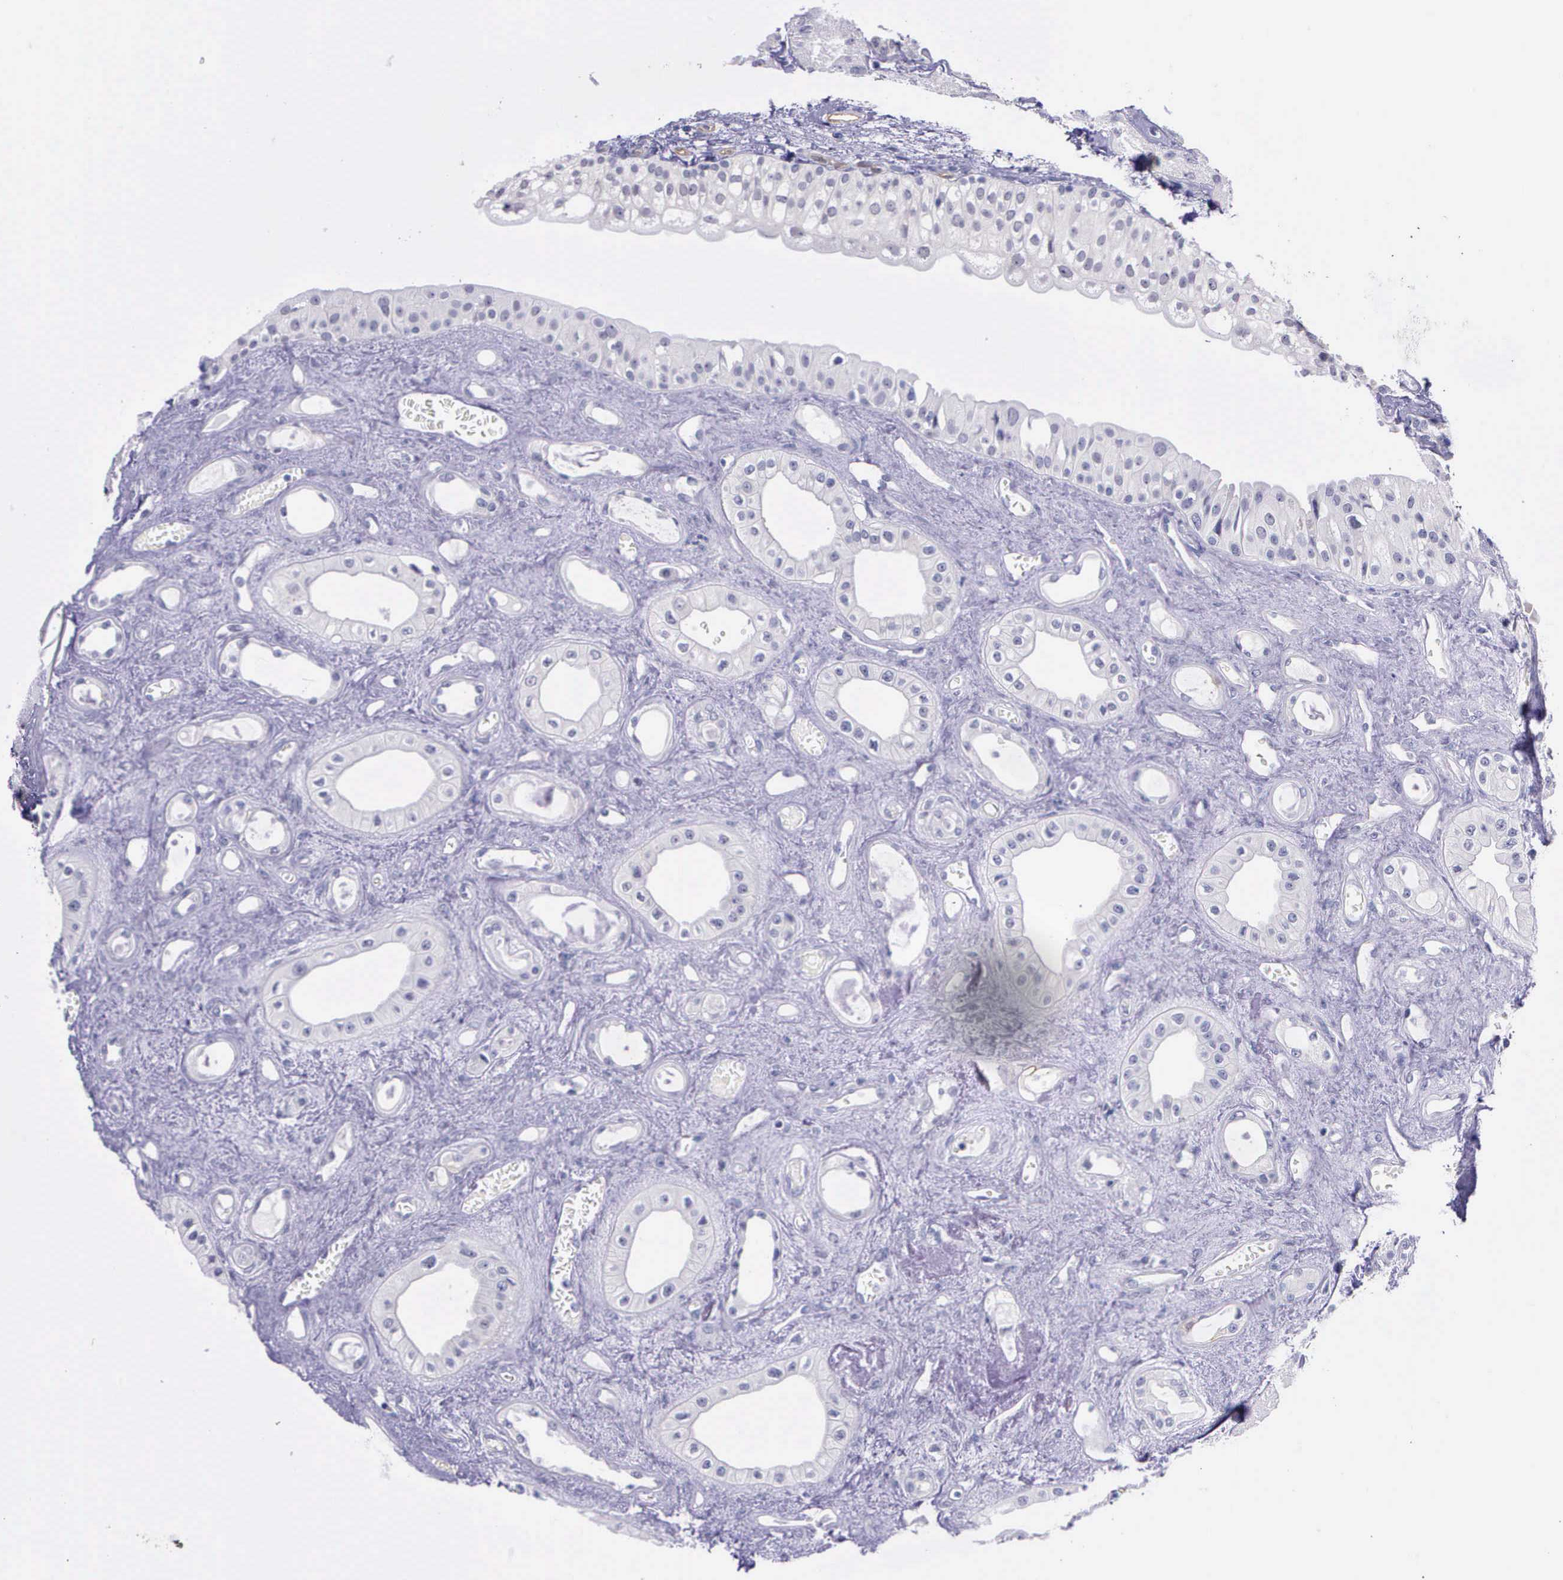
{"staining": {"intensity": "weak", "quantity": "<25%", "location": "cytoplasmic/membranous"}, "tissue": "urinary bladder", "cell_type": "Urothelial cells", "image_type": "normal", "snomed": [{"axis": "morphology", "description": "Normal tissue, NOS"}, {"axis": "topography", "description": "Kidney"}, {"axis": "topography", "description": "Urinary bladder"}], "caption": "High power microscopy histopathology image of an IHC micrograph of benign urinary bladder, revealing no significant positivity in urothelial cells. The staining is performed using DAB brown chromogen with nuclei counter-stained in using hematoxylin.", "gene": "AHNAK2", "patient": {"sex": "male", "age": 67}}